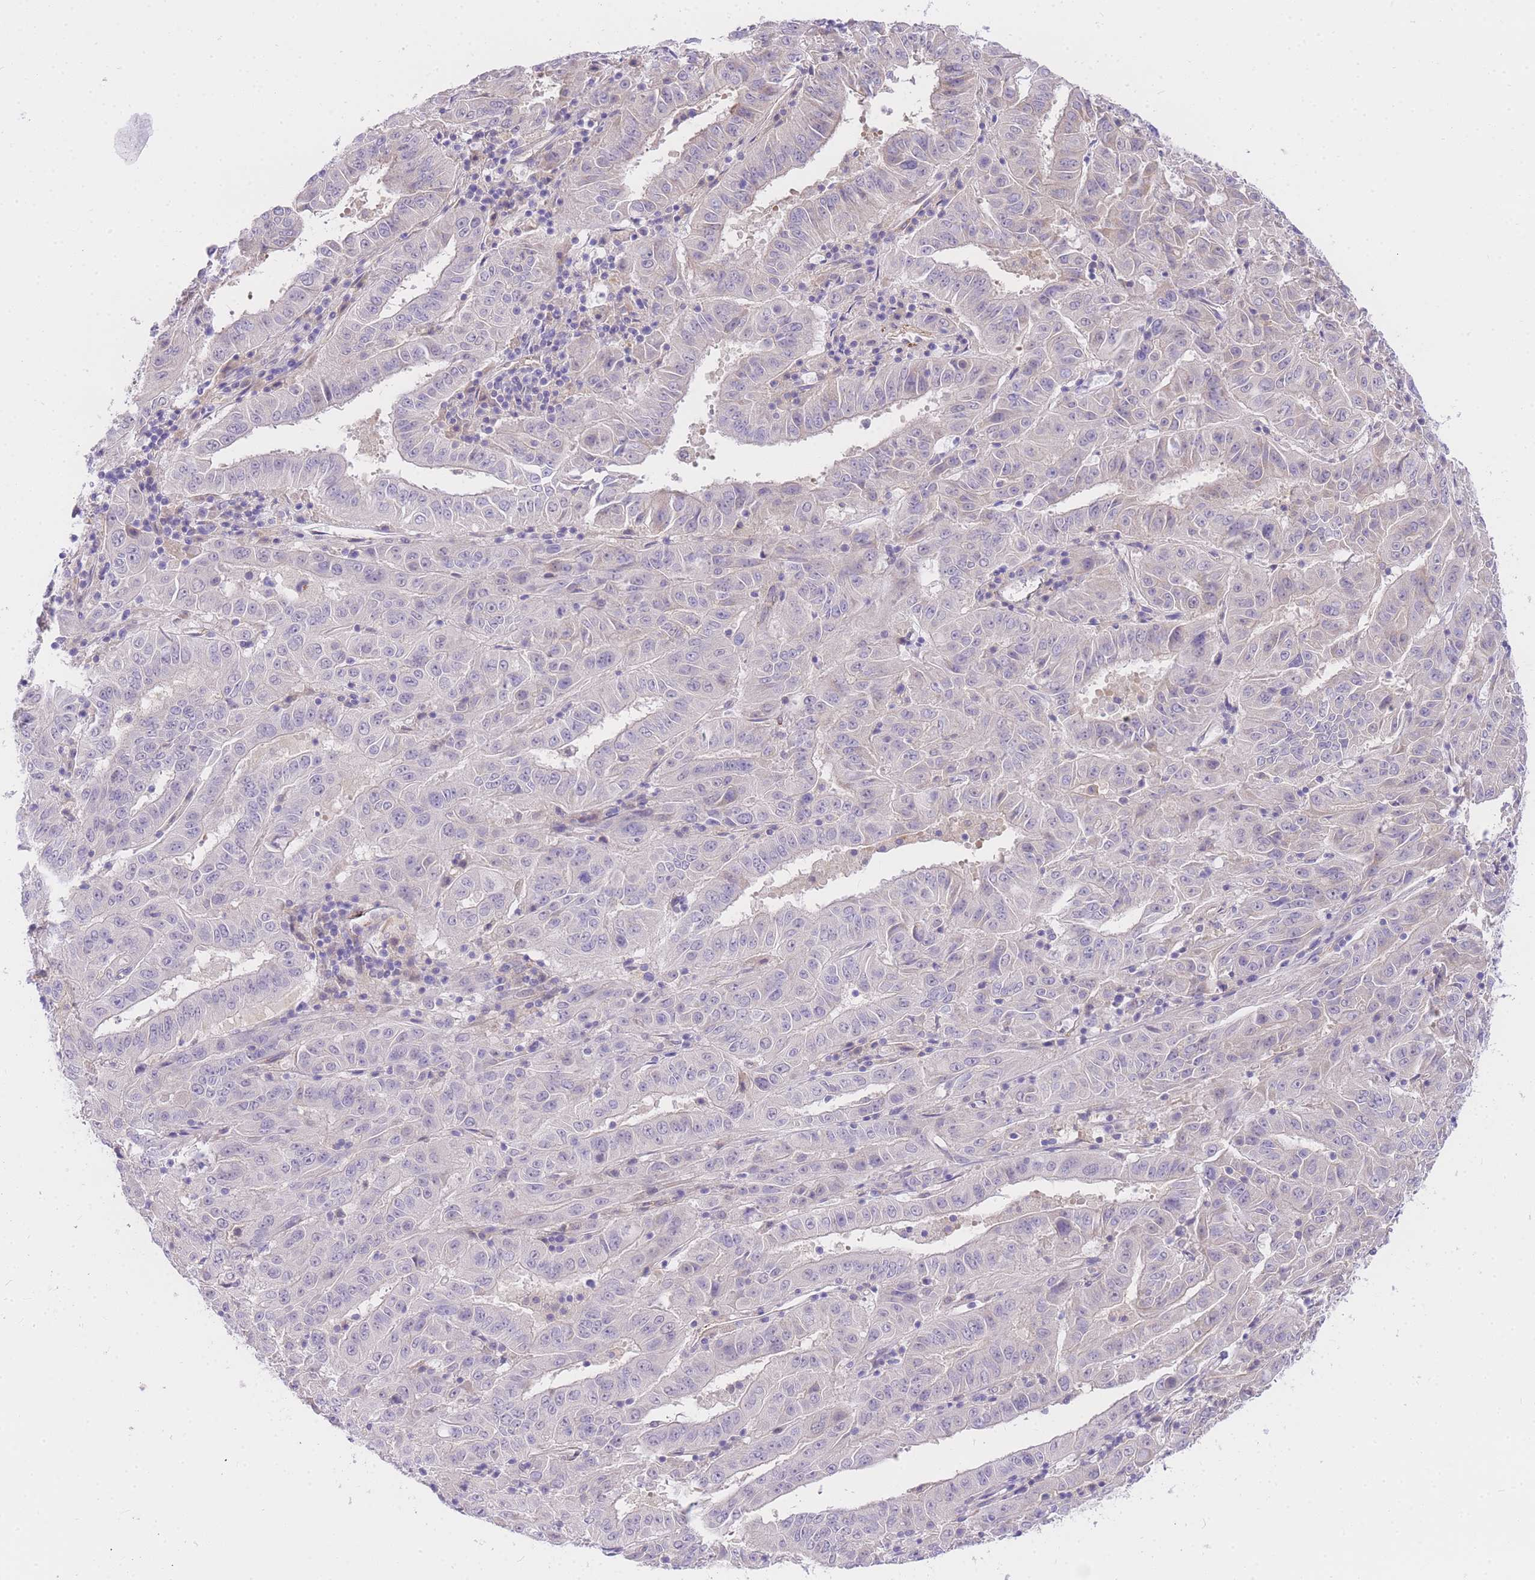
{"staining": {"intensity": "negative", "quantity": "none", "location": "none"}, "tissue": "pancreatic cancer", "cell_type": "Tumor cells", "image_type": "cancer", "snomed": [{"axis": "morphology", "description": "Adenocarcinoma, NOS"}, {"axis": "topography", "description": "Pancreas"}], "caption": "The photomicrograph displays no staining of tumor cells in adenocarcinoma (pancreatic).", "gene": "S100PBP", "patient": {"sex": "male", "age": 63}}